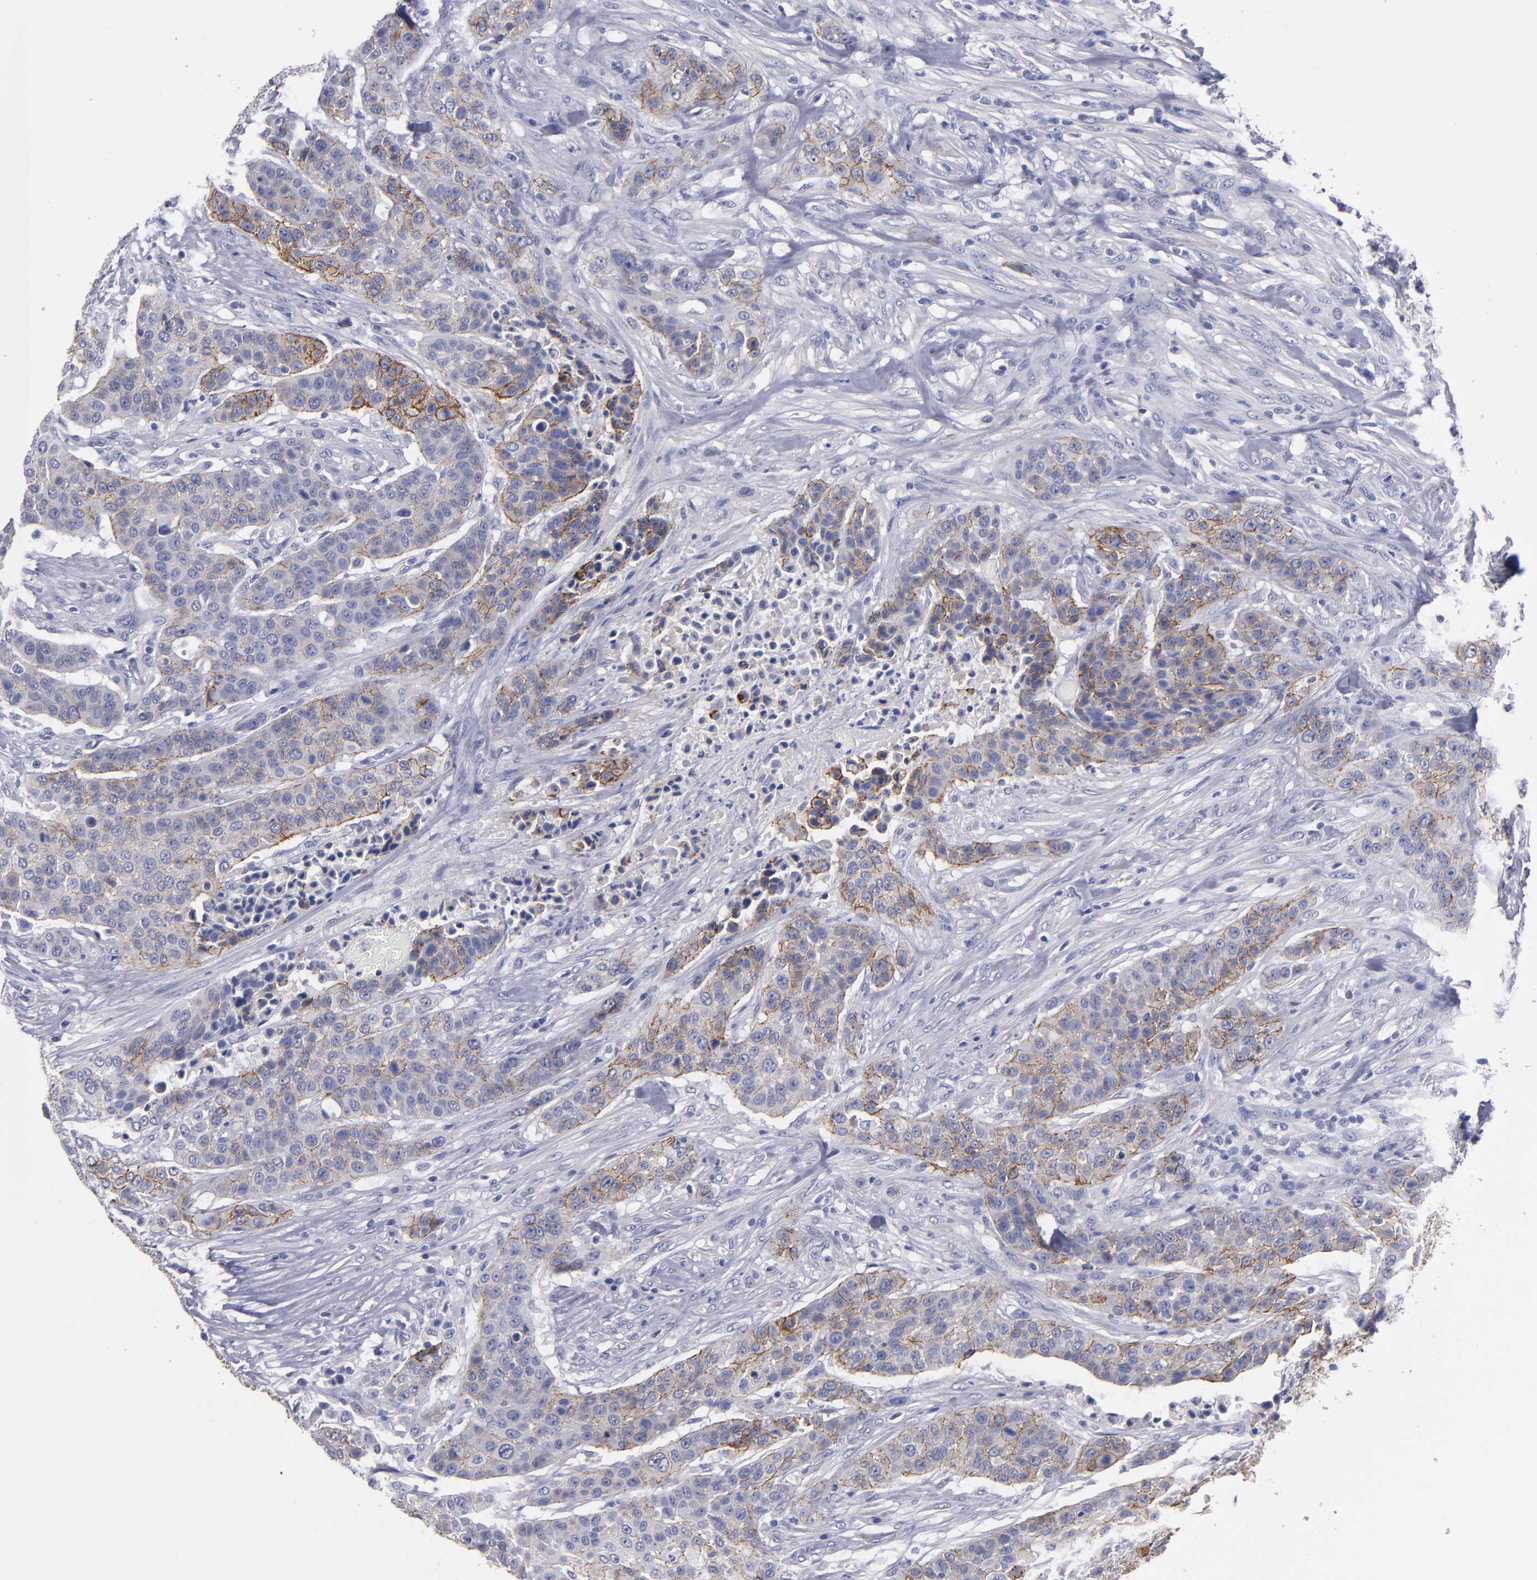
{"staining": {"intensity": "weak", "quantity": ">75%", "location": "cytoplasmic/membranous"}, "tissue": "urothelial cancer", "cell_type": "Tumor cells", "image_type": "cancer", "snomed": [{"axis": "morphology", "description": "Urothelial carcinoma, High grade"}, {"axis": "topography", "description": "Urinary bladder"}], "caption": "Immunohistochemical staining of human high-grade urothelial carcinoma exhibits low levels of weak cytoplasmic/membranous expression in approximately >75% of tumor cells. The protein is shown in brown color, while the nuclei are stained blue.", "gene": "CDH3", "patient": {"sex": "male", "age": 74}}